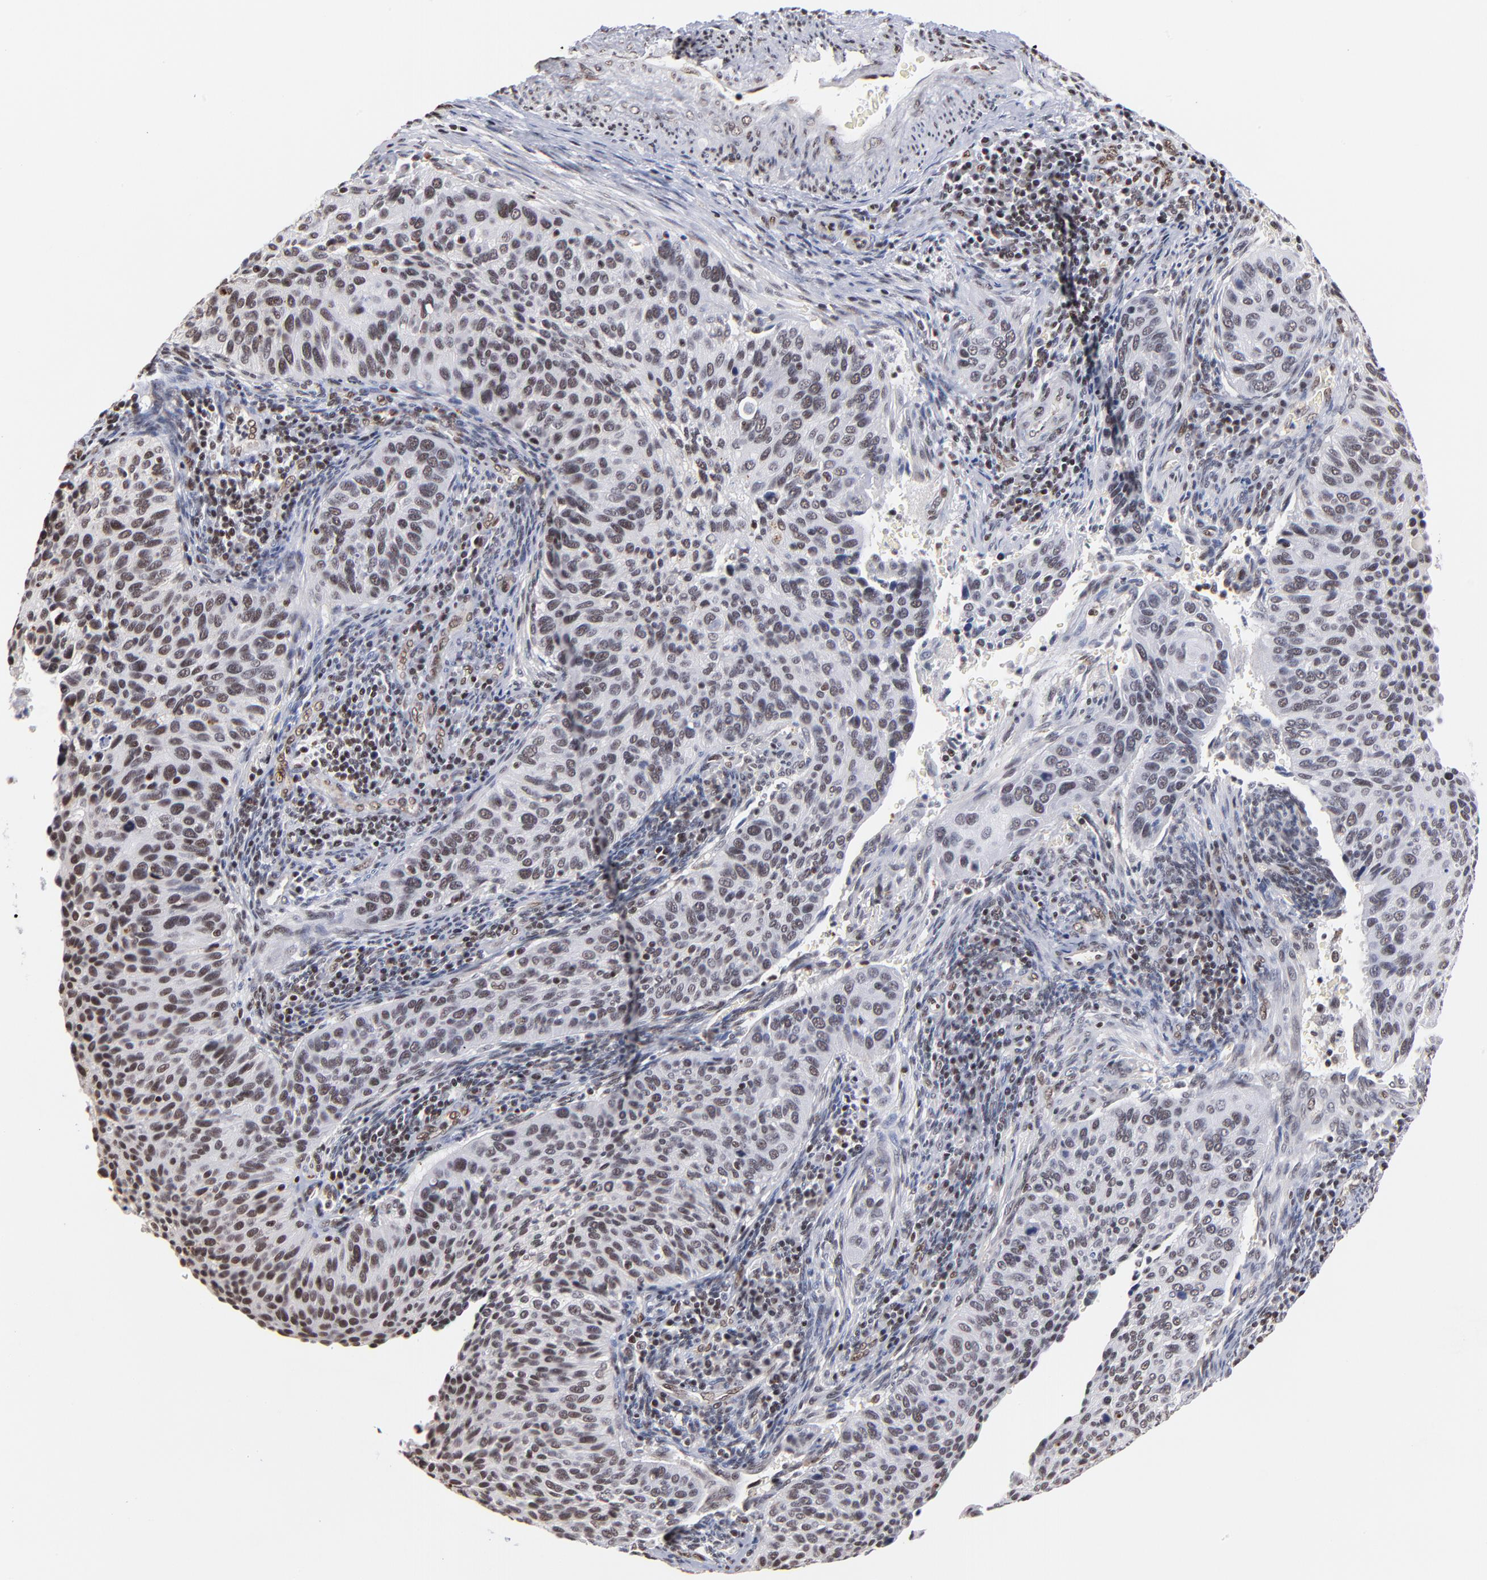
{"staining": {"intensity": "moderate", "quantity": ">75%", "location": "nuclear"}, "tissue": "cervical cancer", "cell_type": "Tumor cells", "image_type": "cancer", "snomed": [{"axis": "morphology", "description": "Adenocarcinoma, NOS"}, {"axis": "topography", "description": "Cervix"}], "caption": "A medium amount of moderate nuclear positivity is present in approximately >75% of tumor cells in cervical adenocarcinoma tissue. The protein of interest is shown in brown color, while the nuclei are stained blue.", "gene": "GABPA", "patient": {"sex": "female", "age": 29}}